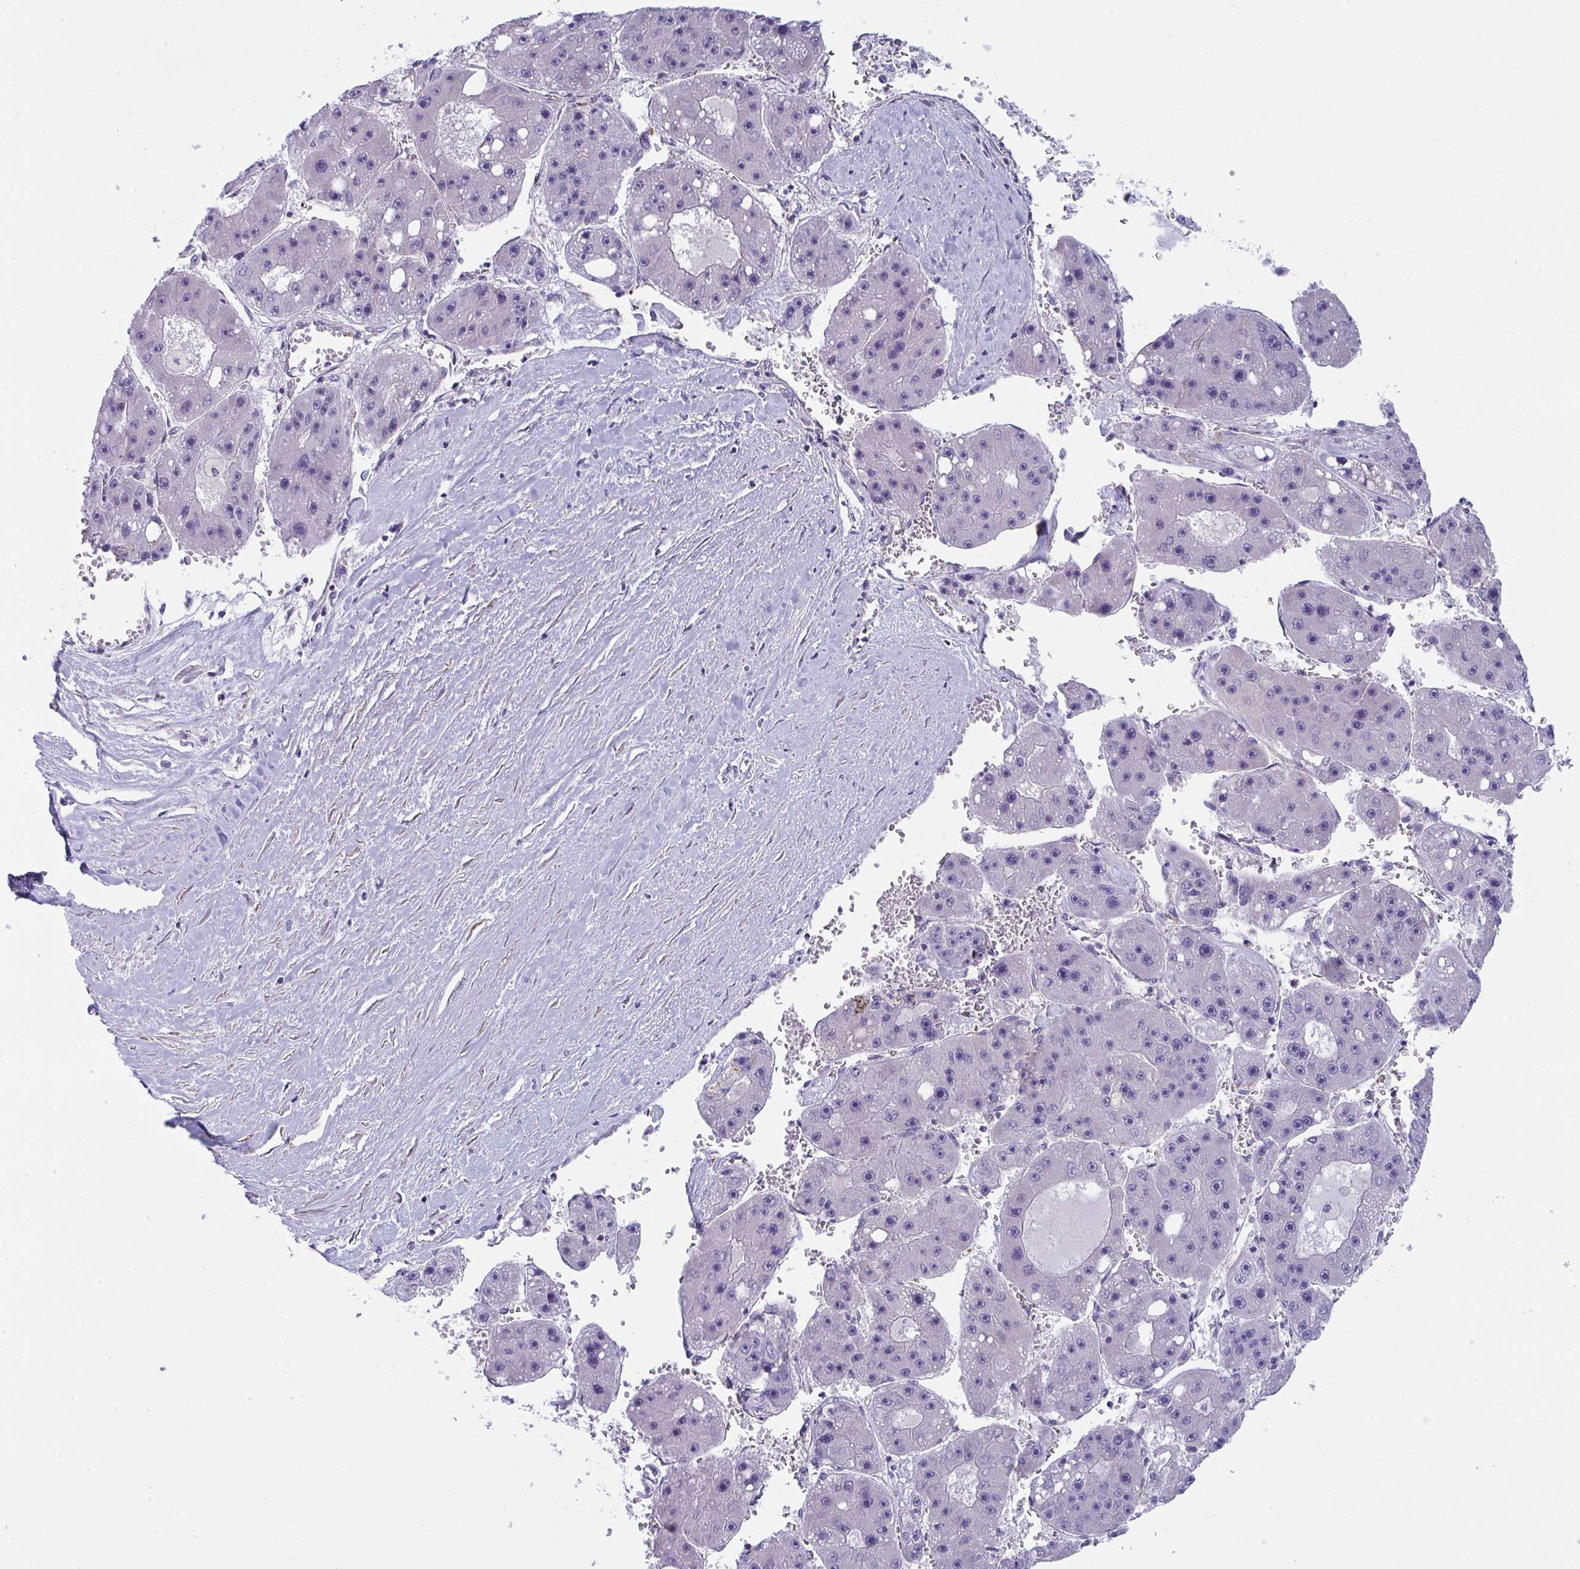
{"staining": {"intensity": "negative", "quantity": "none", "location": "none"}, "tissue": "liver cancer", "cell_type": "Tumor cells", "image_type": "cancer", "snomed": [{"axis": "morphology", "description": "Carcinoma, Hepatocellular, NOS"}, {"axis": "topography", "description": "Liver"}], "caption": "Protein analysis of liver cancer exhibits no significant positivity in tumor cells. The staining was performed using DAB to visualize the protein expression in brown, while the nuclei were stained in blue with hematoxylin (Magnification: 20x).", "gene": "MYL12A", "patient": {"sex": "female", "age": 61}}